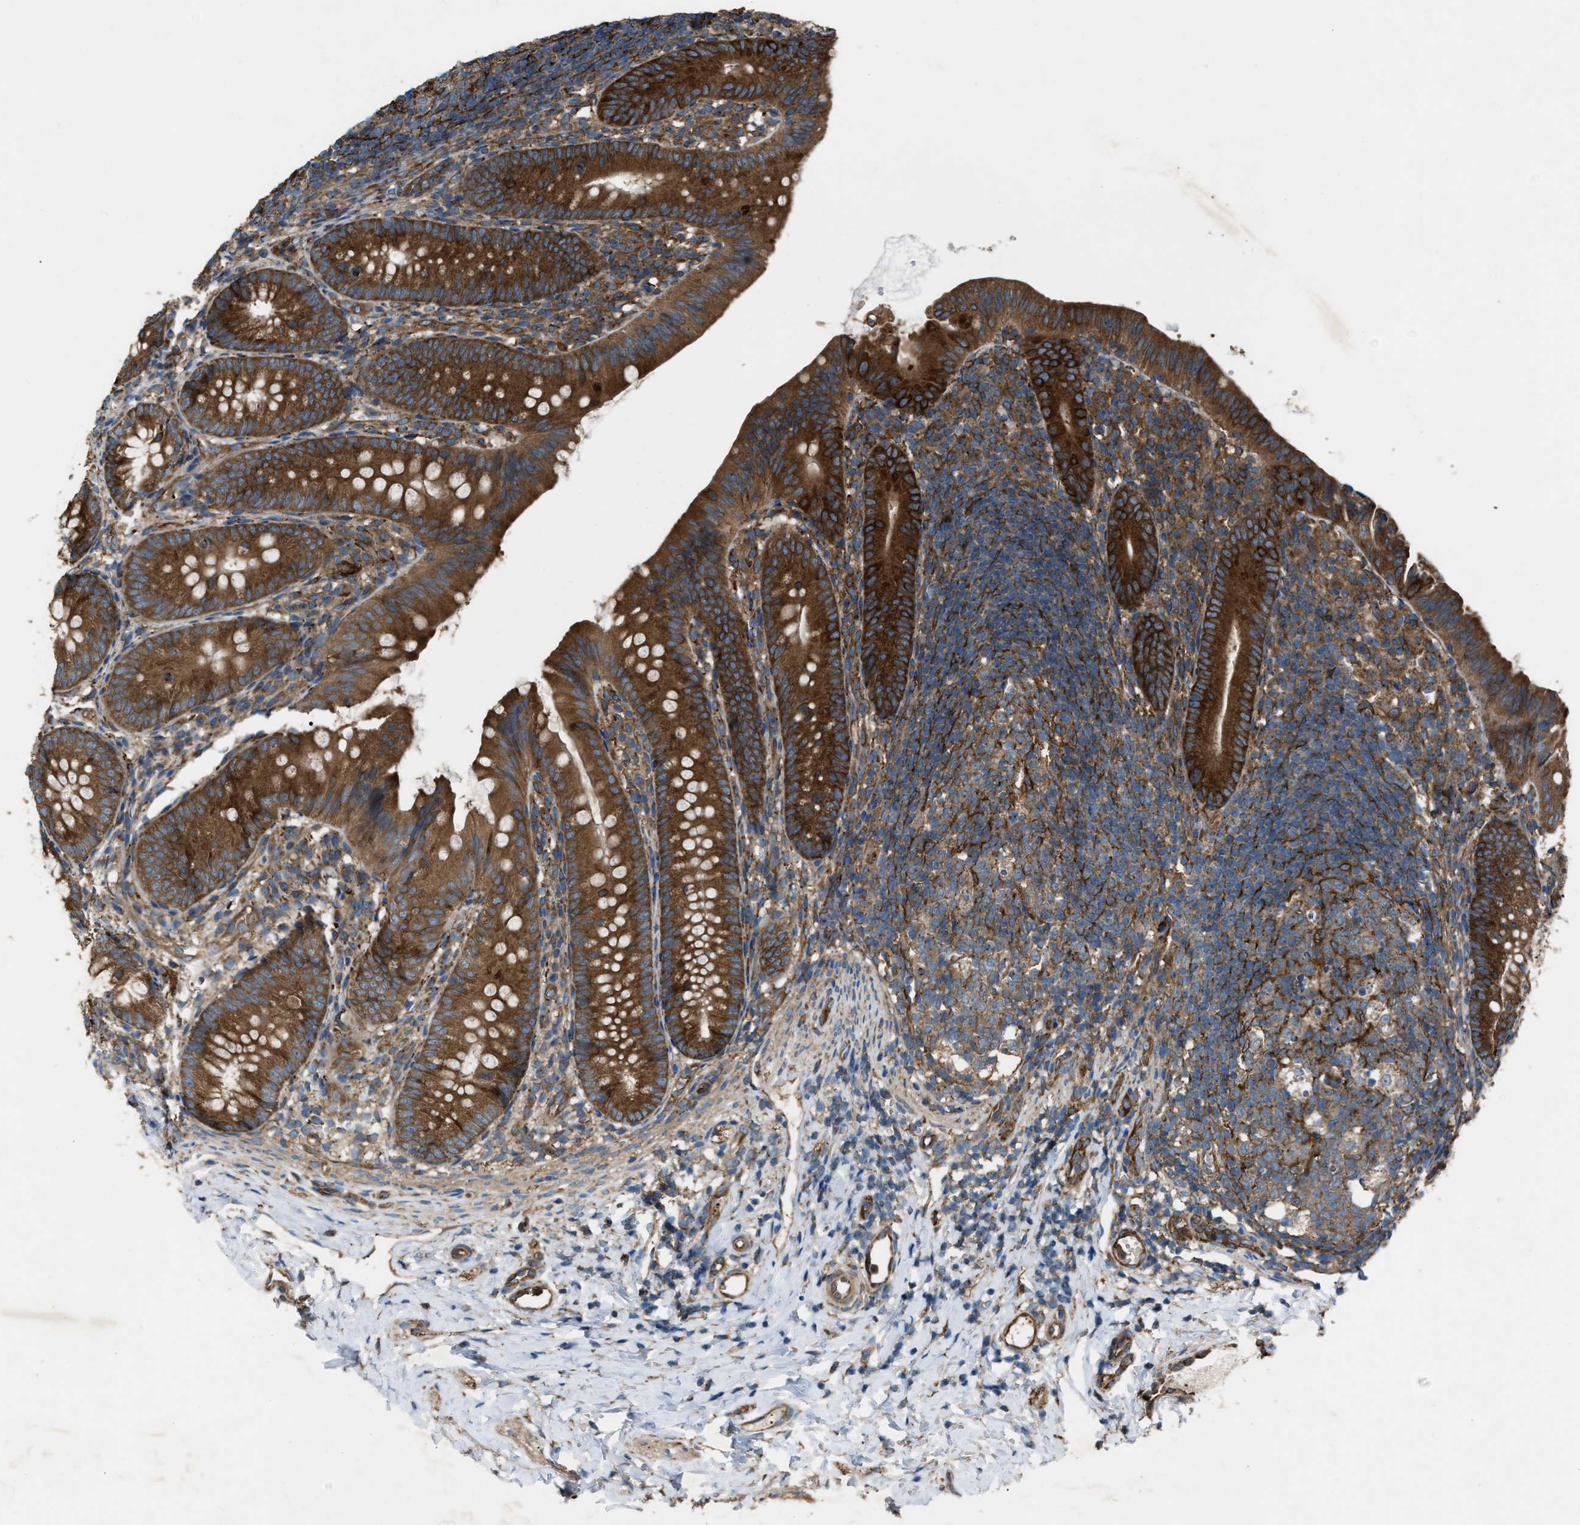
{"staining": {"intensity": "strong", "quantity": ">75%", "location": "cytoplasmic/membranous"}, "tissue": "appendix", "cell_type": "Glandular cells", "image_type": "normal", "snomed": [{"axis": "morphology", "description": "Normal tissue, NOS"}, {"axis": "topography", "description": "Appendix"}], "caption": "Approximately >75% of glandular cells in benign appendix show strong cytoplasmic/membranous protein staining as visualized by brown immunohistochemical staining.", "gene": "TRPC1", "patient": {"sex": "male", "age": 1}}